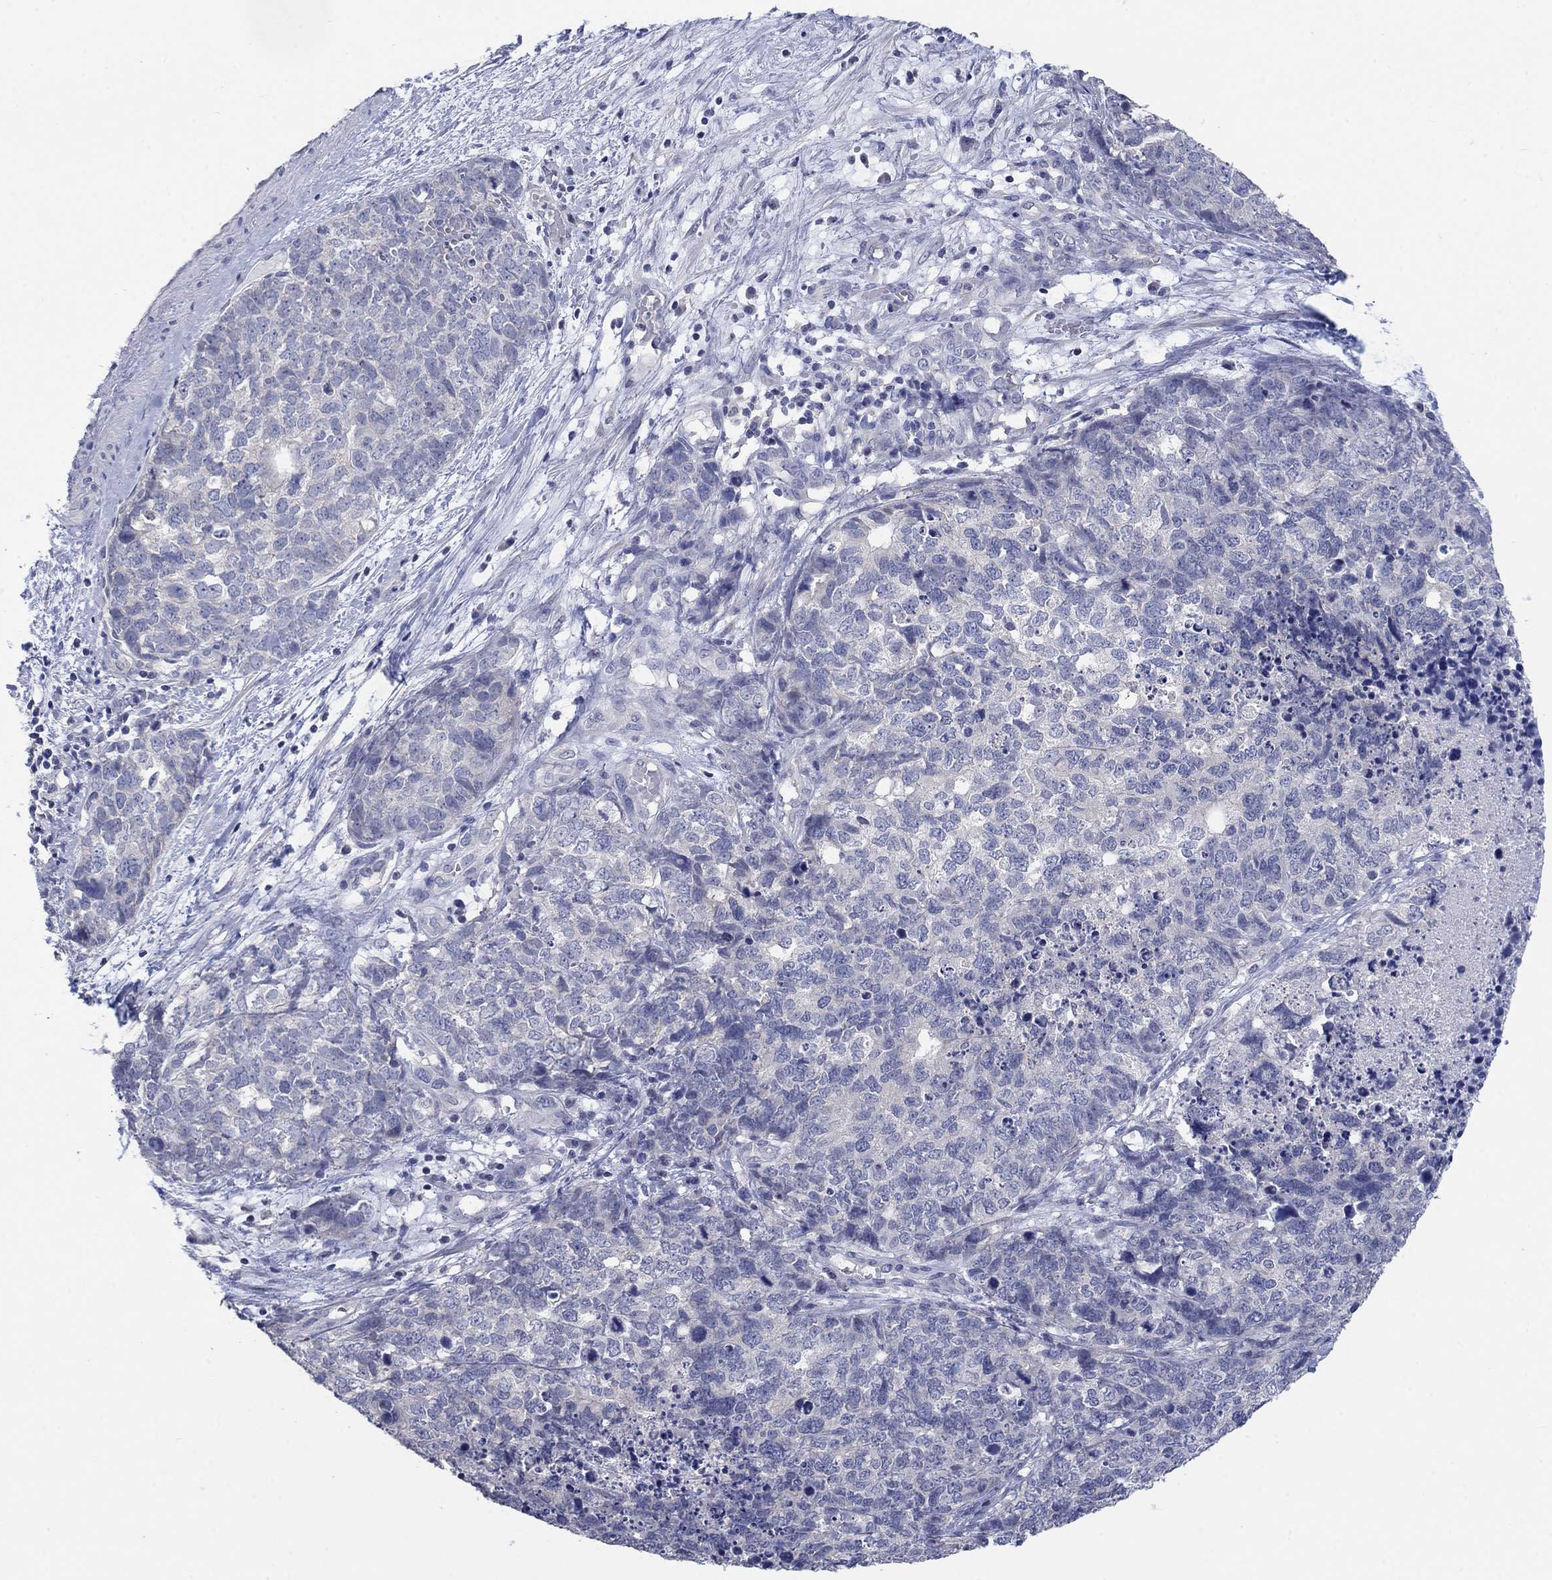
{"staining": {"intensity": "negative", "quantity": "none", "location": "none"}, "tissue": "cervical cancer", "cell_type": "Tumor cells", "image_type": "cancer", "snomed": [{"axis": "morphology", "description": "Squamous cell carcinoma, NOS"}, {"axis": "topography", "description": "Cervix"}], "caption": "Immunohistochemistry (IHC) of cervical cancer (squamous cell carcinoma) shows no positivity in tumor cells.", "gene": "FER1L6", "patient": {"sex": "female", "age": 63}}